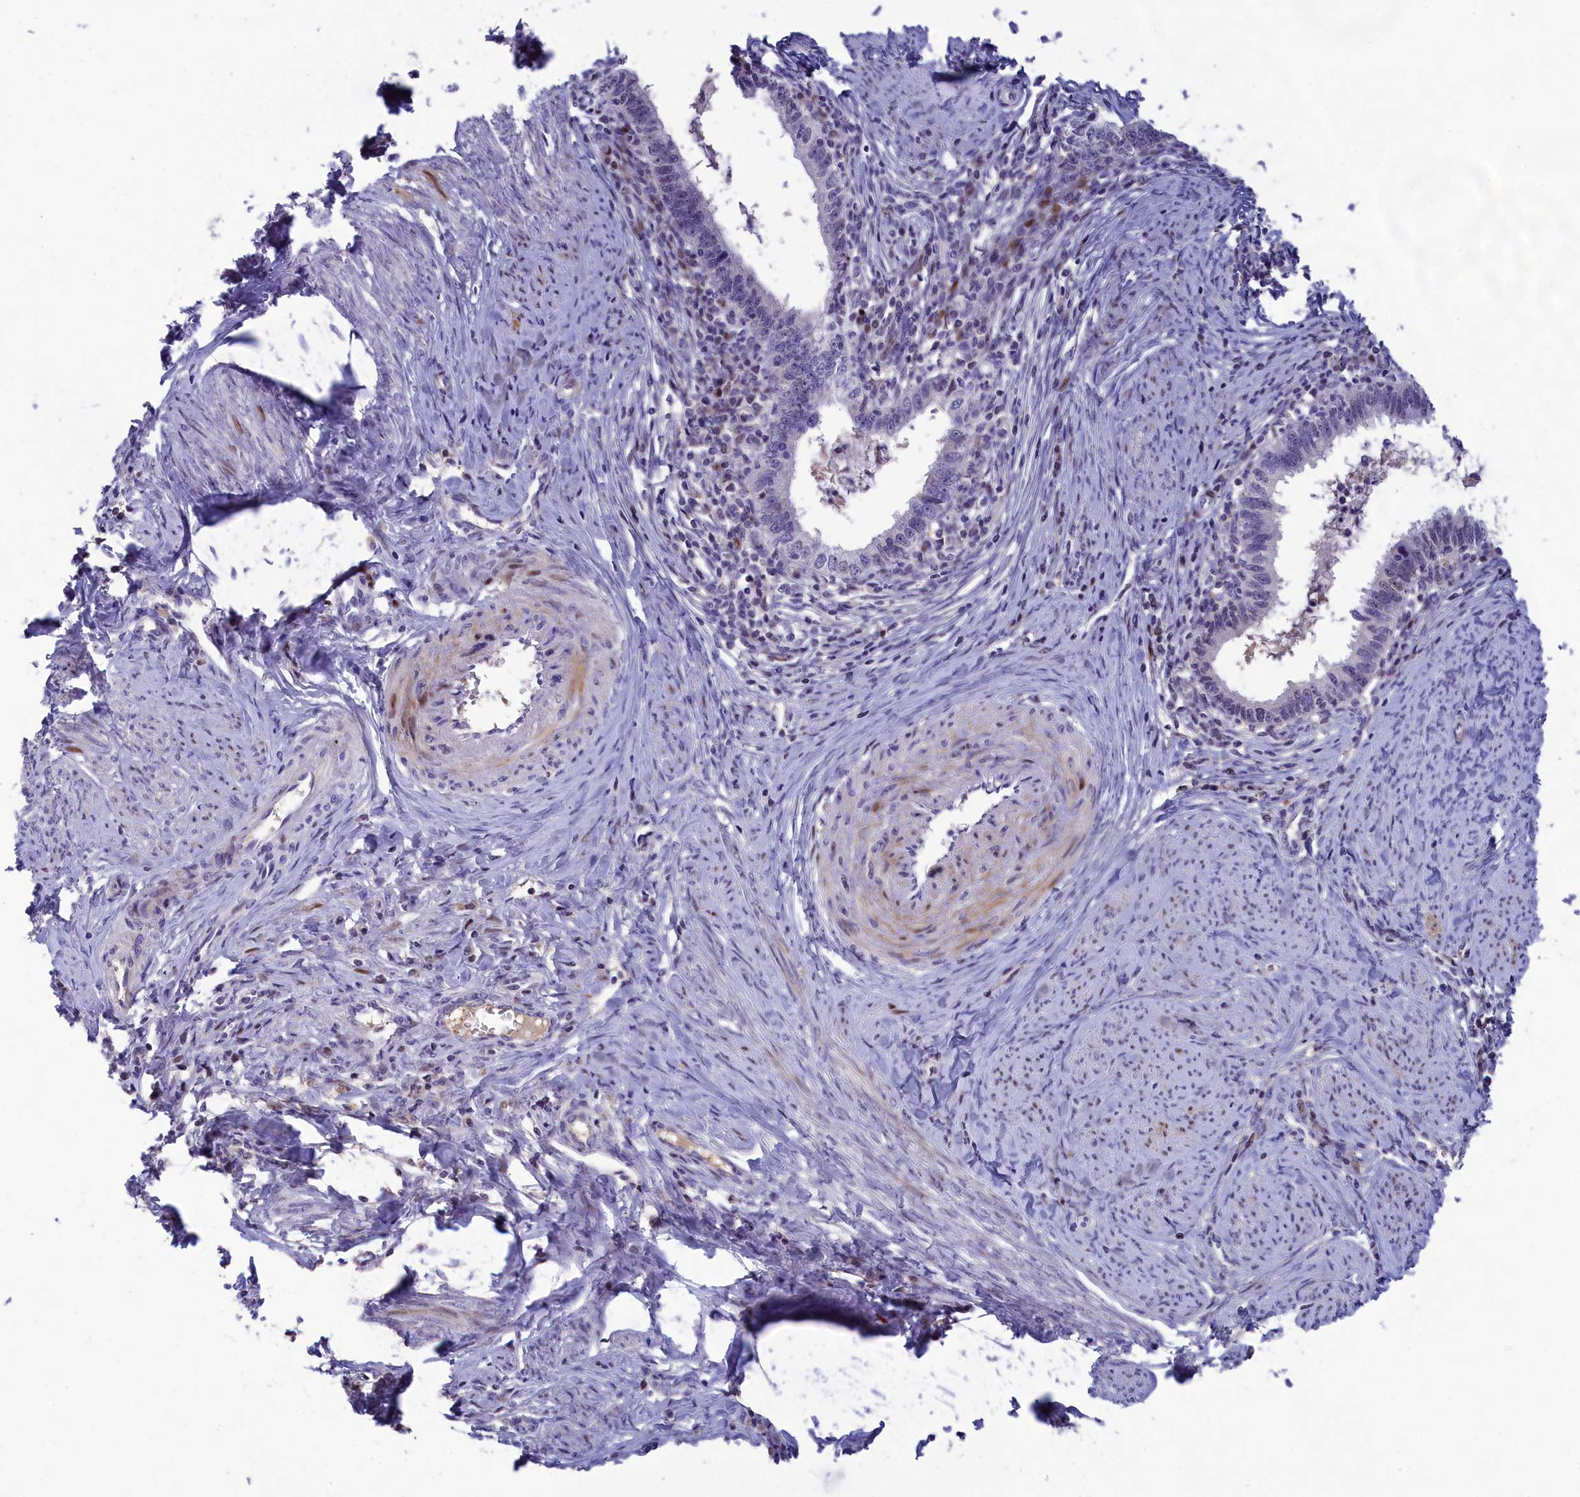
{"staining": {"intensity": "moderate", "quantity": "<25%", "location": "nuclear"}, "tissue": "cervical cancer", "cell_type": "Tumor cells", "image_type": "cancer", "snomed": [{"axis": "morphology", "description": "Adenocarcinoma, NOS"}, {"axis": "topography", "description": "Cervix"}], "caption": "Cervical cancer tissue demonstrates moderate nuclear positivity in approximately <25% of tumor cells", "gene": "NKPD1", "patient": {"sex": "female", "age": 36}}